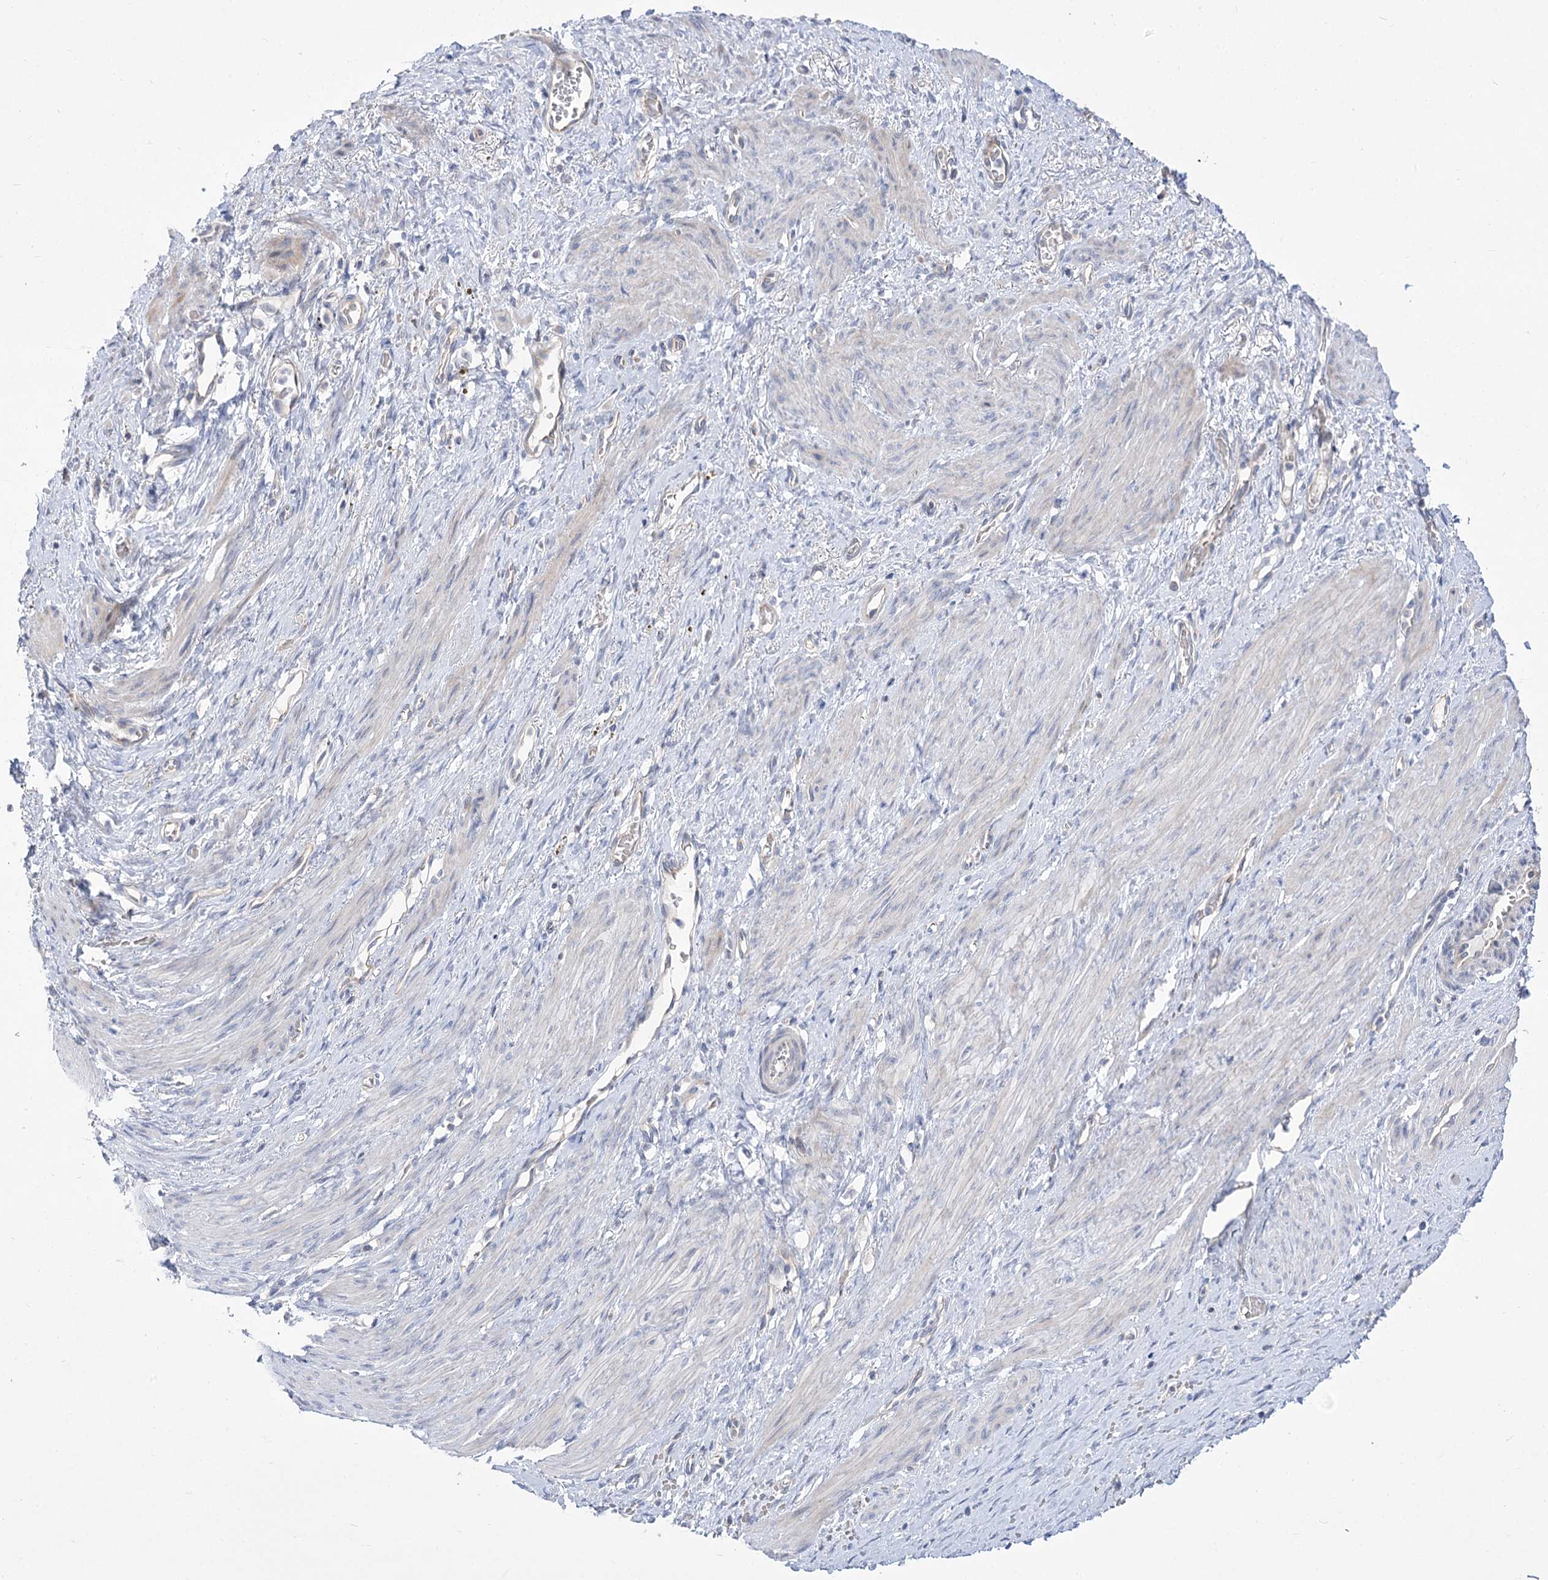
{"staining": {"intensity": "negative", "quantity": "none", "location": "none"}, "tissue": "smooth muscle", "cell_type": "Smooth muscle cells", "image_type": "normal", "snomed": [{"axis": "morphology", "description": "Normal tissue, NOS"}, {"axis": "topography", "description": "Endometrium"}], "caption": "High power microscopy histopathology image of an immunohistochemistry (IHC) photomicrograph of unremarkable smooth muscle, revealing no significant expression in smooth muscle cells. (DAB (3,3'-diaminobenzidine) immunohistochemistry, high magnification).", "gene": "HELT", "patient": {"sex": "female", "age": 33}}